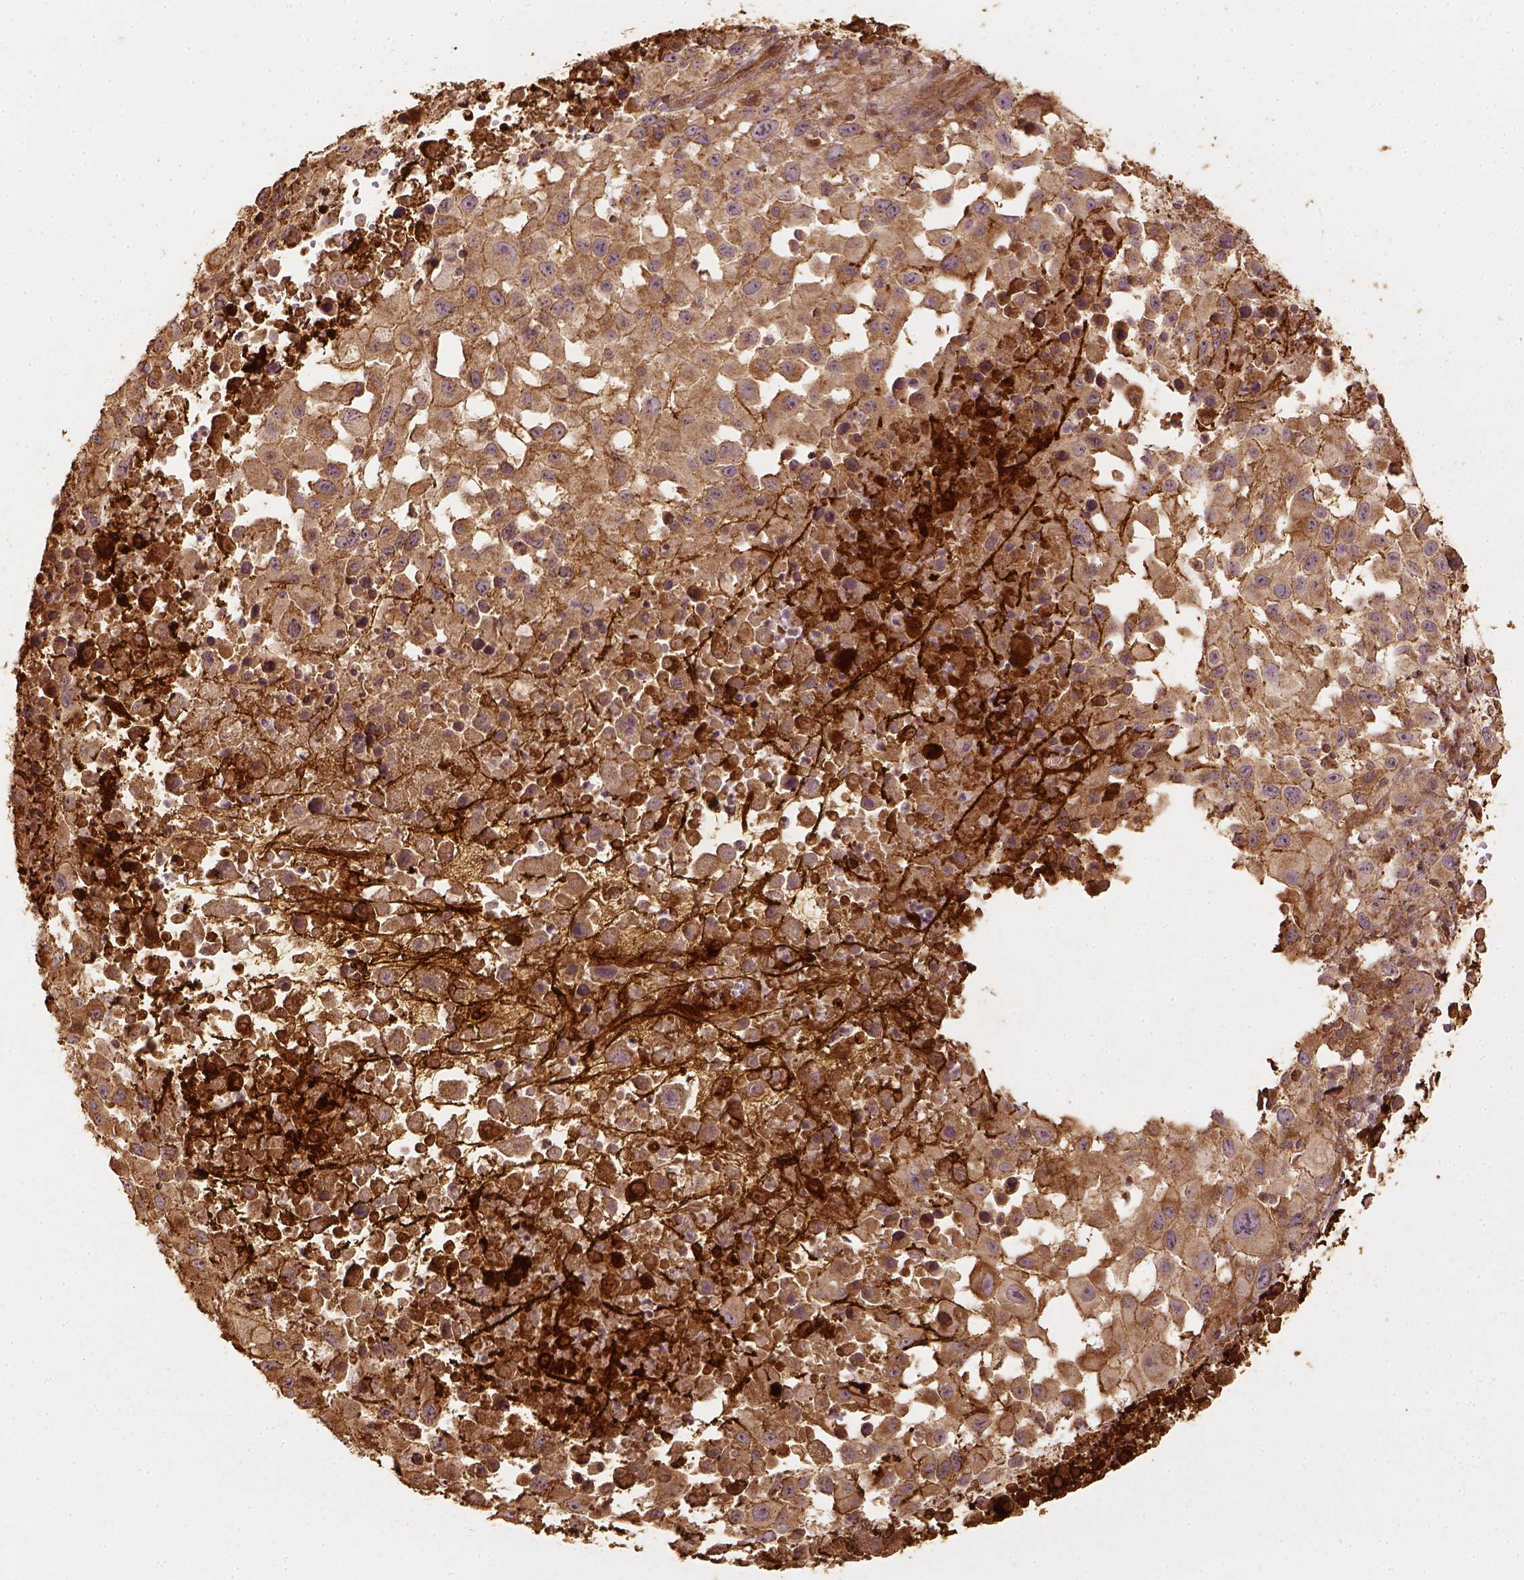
{"staining": {"intensity": "weak", "quantity": ">75%", "location": "cytoplasmic/membranous"}, "tissue": "melanoma", "cell_type": "Tumor cells", "image_type": "cancer", "snomed": [{"axis": "morphology", "description": "Malignant melanoma, Metastatic site"}, {"axis": "topography", "description": "Soft tissue"}], "caption": "Immunohistochemistry (IHC) of human malignant melanoma (metastatic site) demonstrates low levels of weak cytoplasmic/membranous staining in about >75% of tumor cells.", "gene": "VEGFA", "patient": {"sex": "male", "age": 50}}